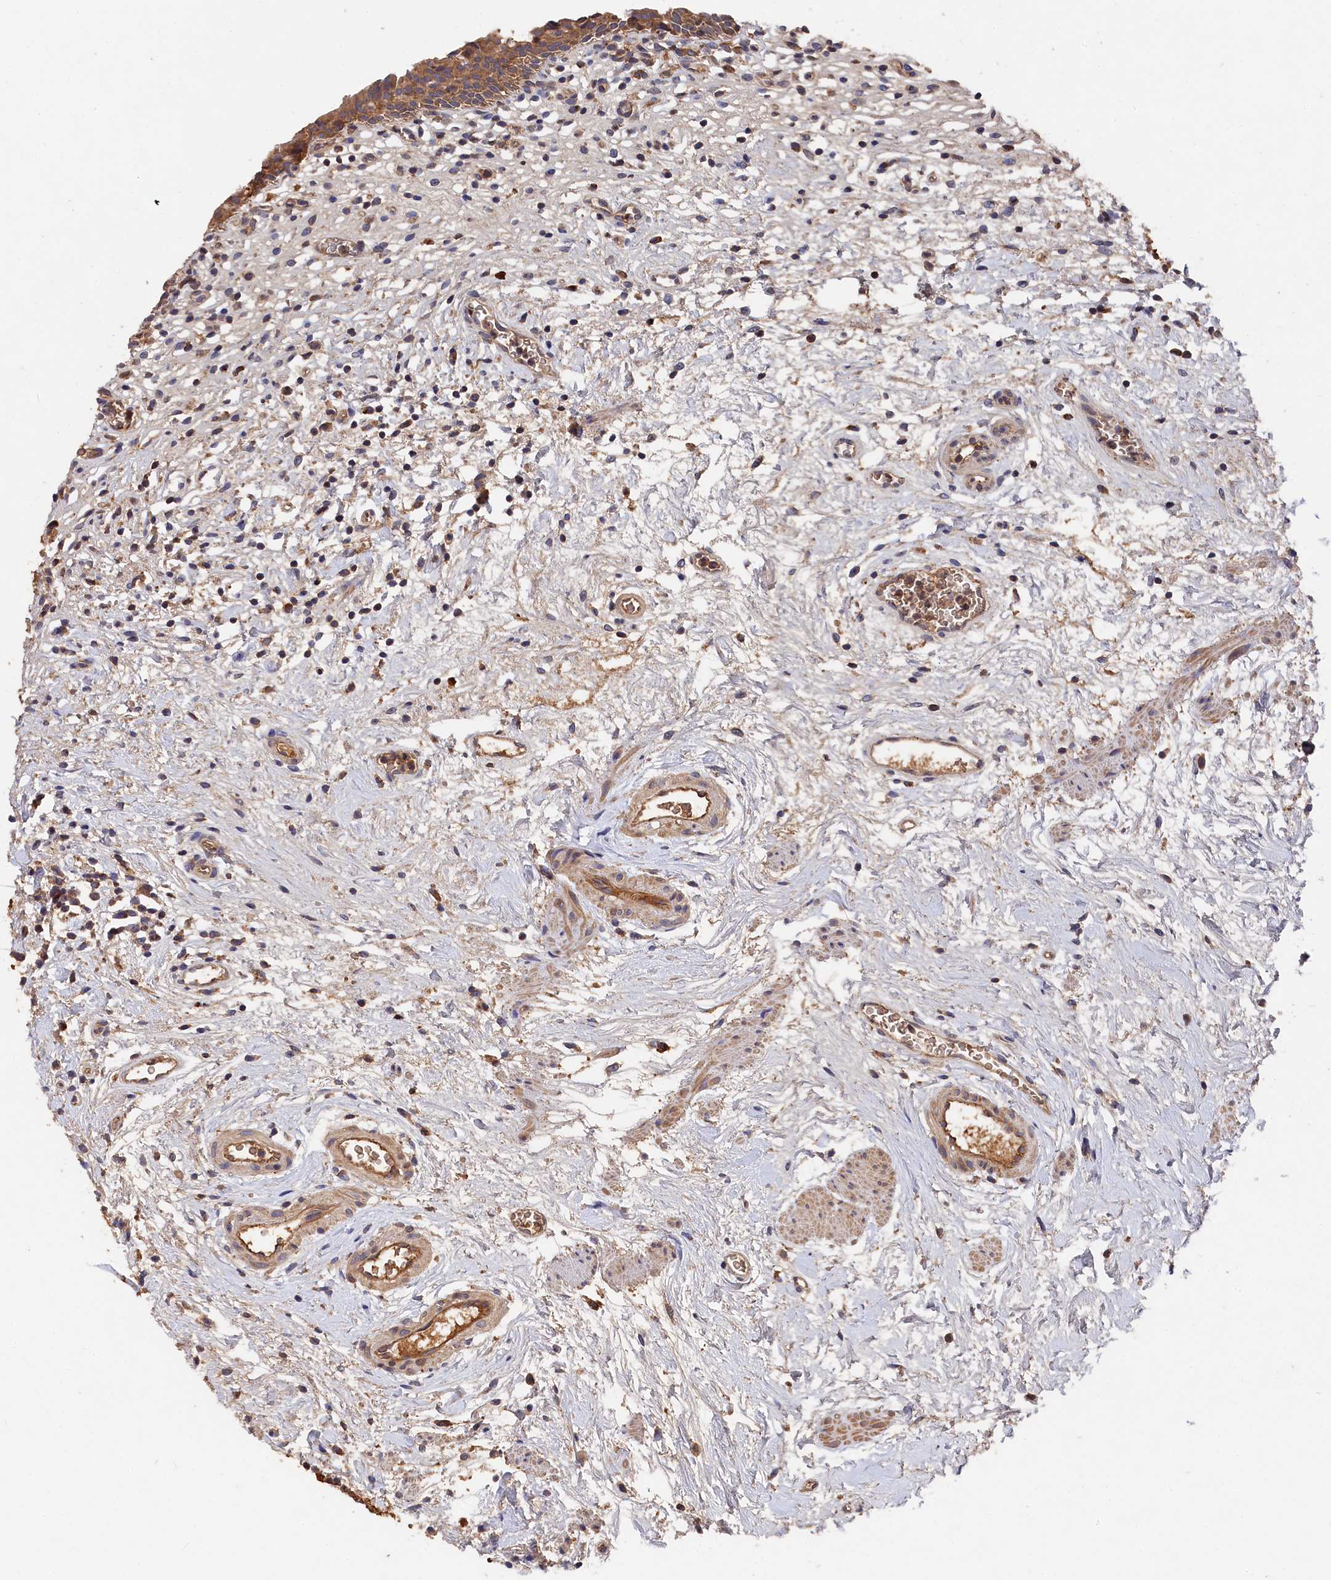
{"staining": {"intensity": "moderate", "quantity": ">75%", "location": "cytoplasmic/membranous"}, "tissue": "urinary bladder", "cell_type": "Urothelial cells", "image_type": "normal", "snomed": [{"axis": "morphology", "description": "Normal tissue, NOS"}, {"axis": "morphology", "description": "Inflammation, NOS"}, {"axis": "topography", "description": "Urinary bladder"}], "caption": "This histopathology image exhibits benign urinary bladder stained with immunohistochemistry (IHC) to label a protein in brown. The cytoplasmic/membranous of urothelial cells show moderate positivity for the protein. Nuclei are counter-stained blue.", "gene": "DHRS11", "patient": {"sex": "male", "age": 63}}